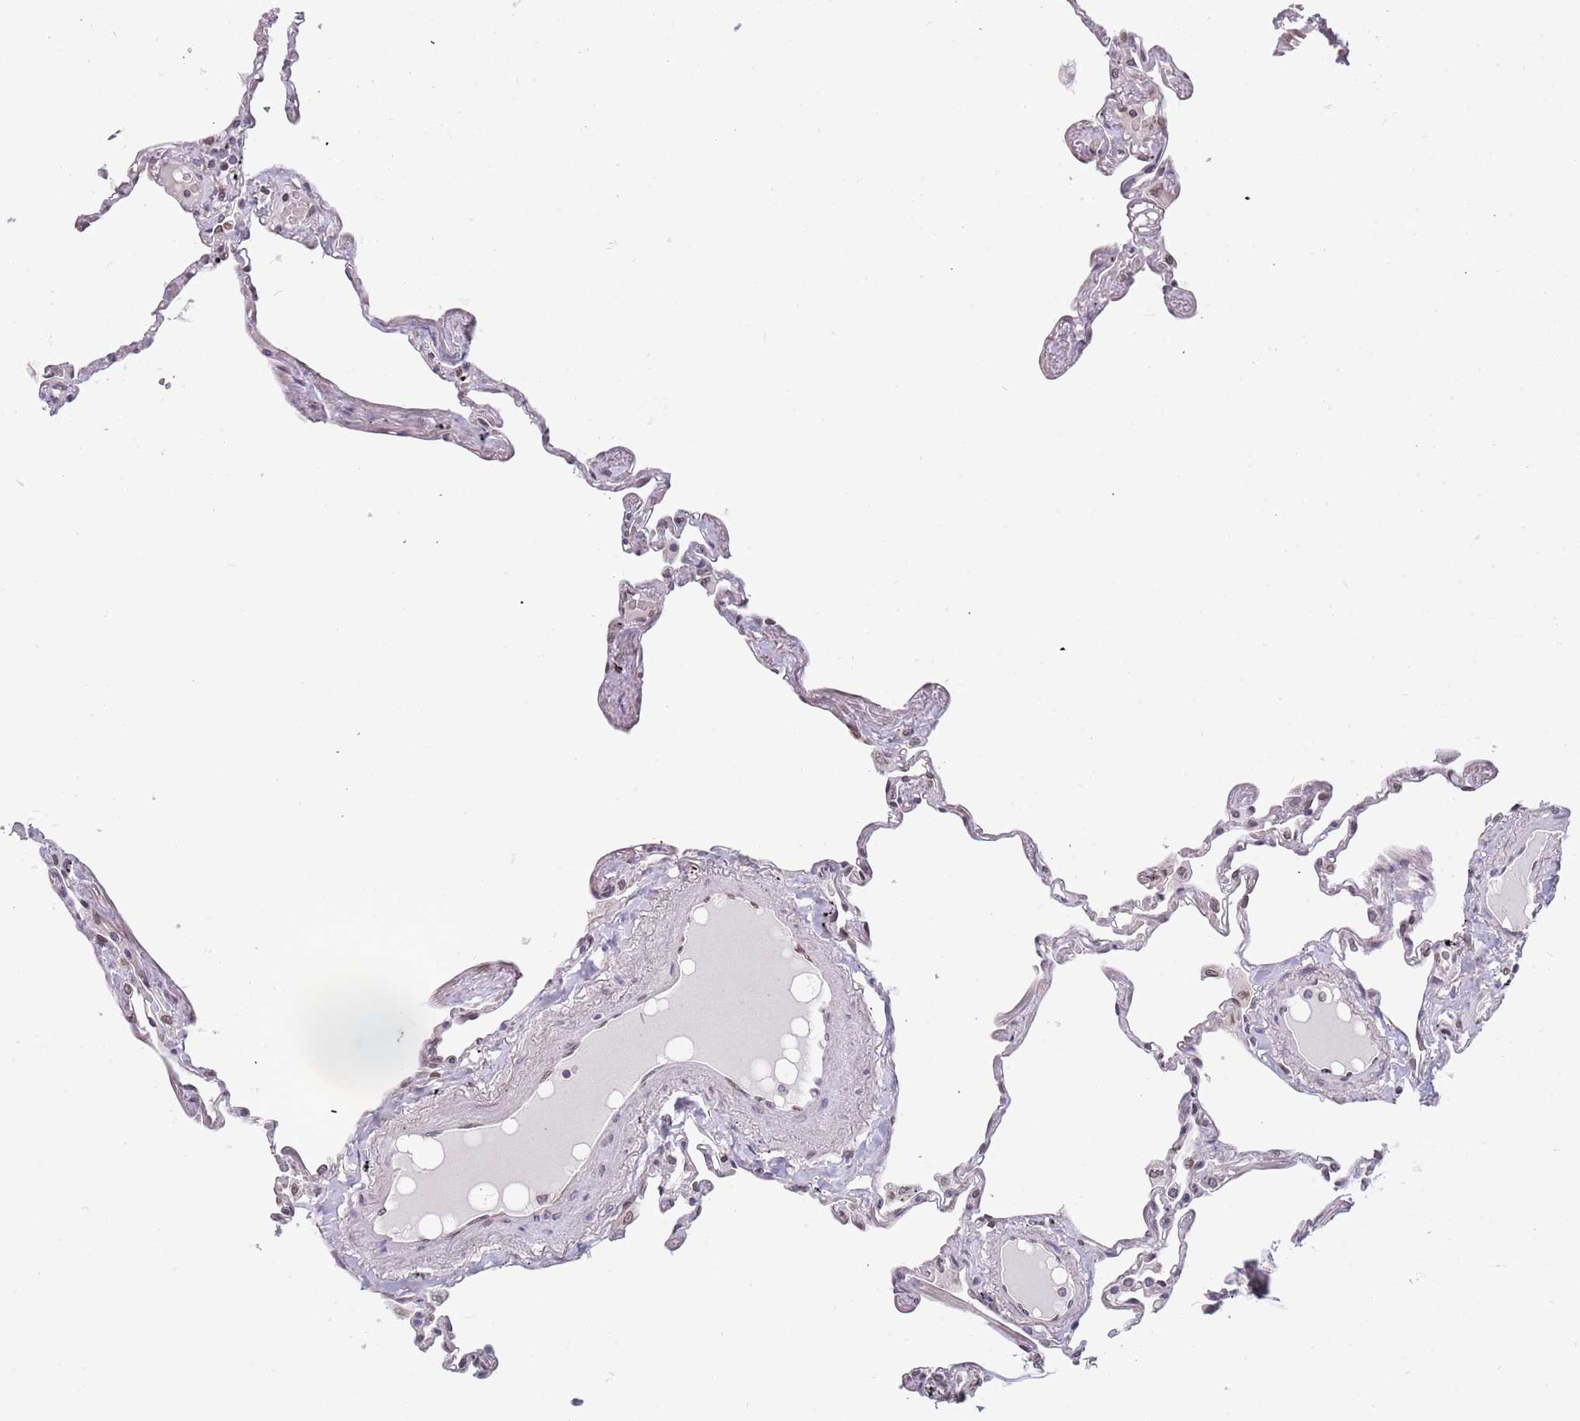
{"staining": {"intensity": "moderate", "quantity": "<25%", "location": "nuclear"}, "tissue": "lung", "cell_type": "Alveolar cells", "image_type": "normal", "snomed": [{"axis": "morphology", "description": "Normal tissue, NOS"}, {"axis": "topography", "description": "Lung"}], "caption": "DAB (3,3'-diaminobenzidine) immunohistochemical staining of unremarkable lung displays moderate nuclear protein staining in about <25% of alveolar cells.", "gene": "KLHDC2", "patient": {"sex": "female", "age": 67}}